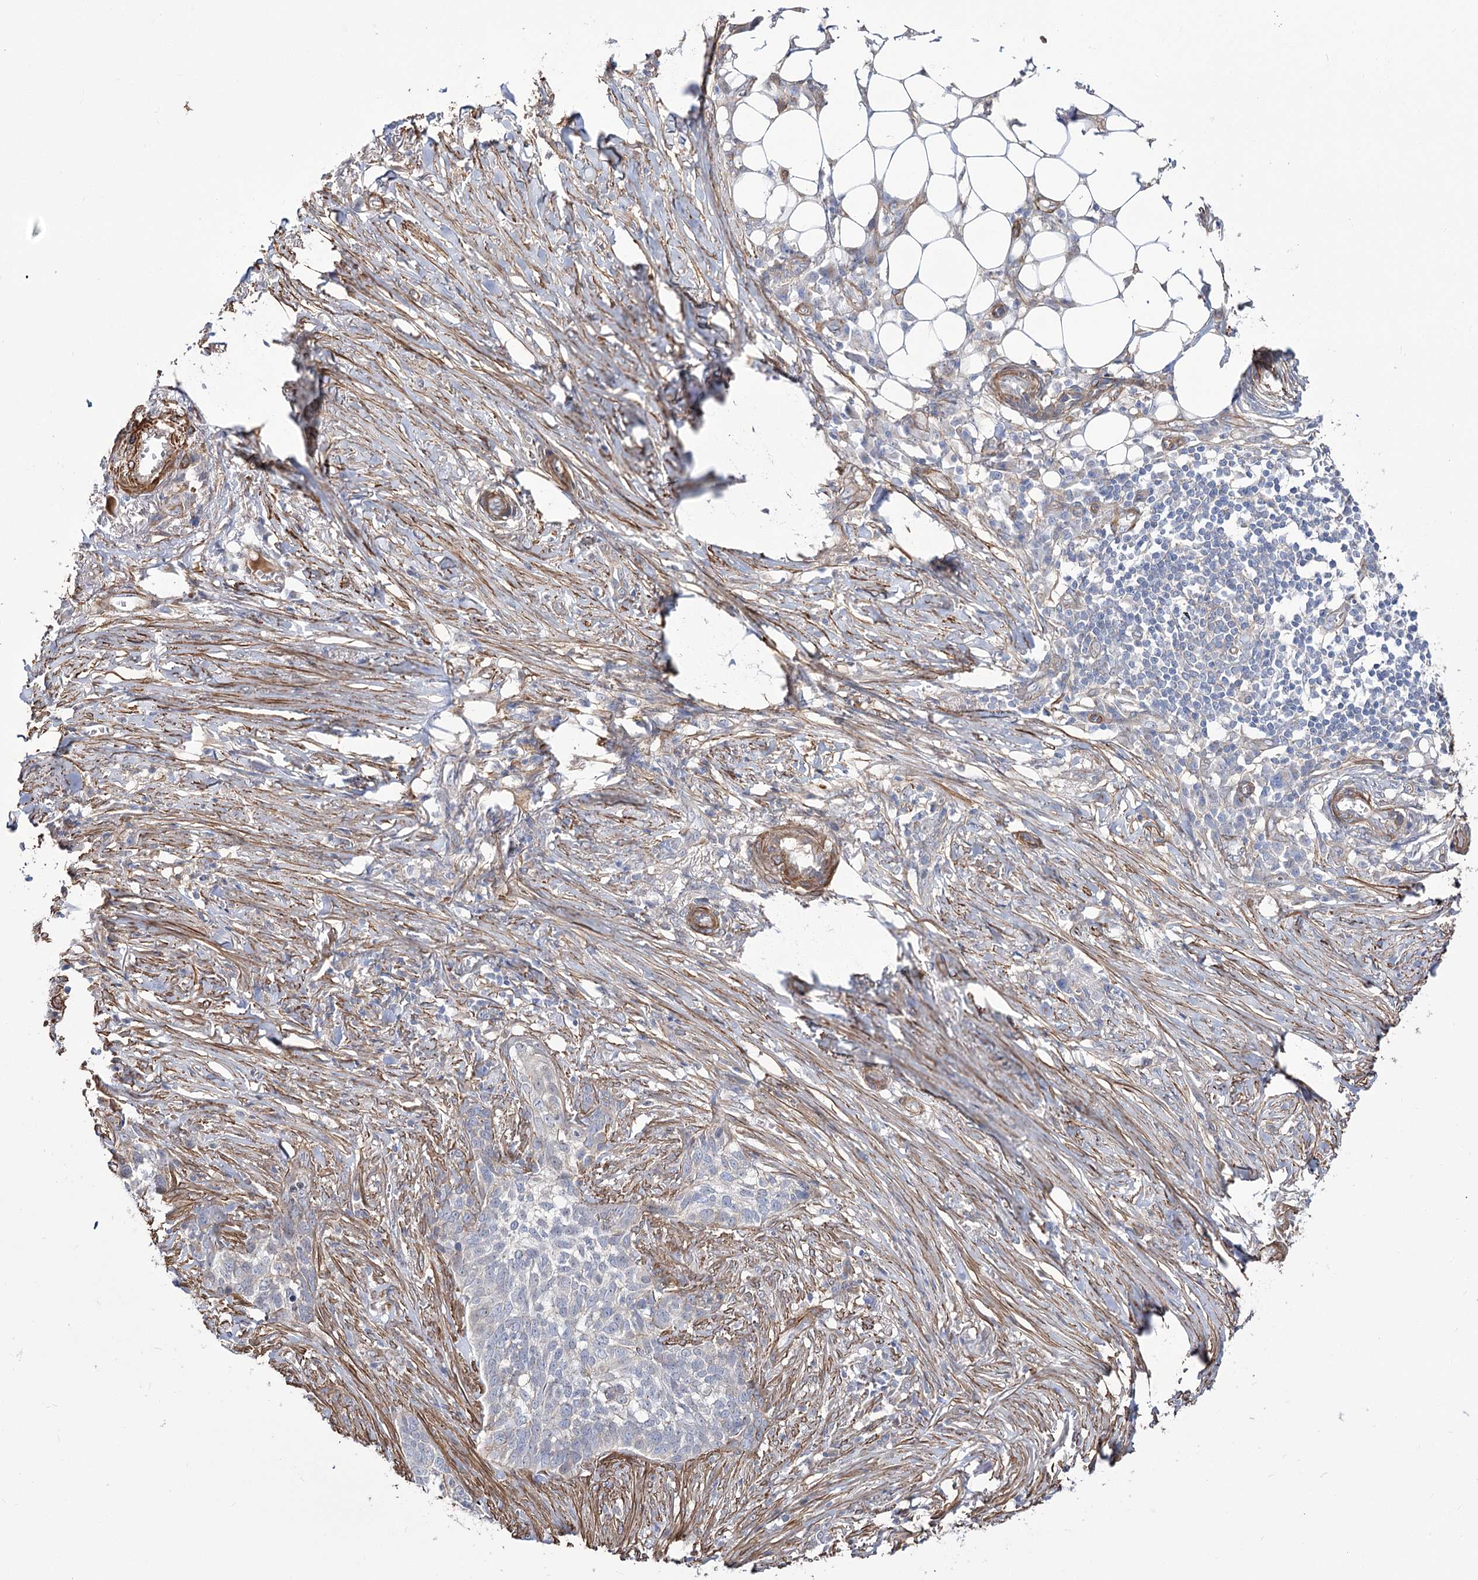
{"staining": {"intensity": "weak", "quantity": "<25%", "location": "cytoplasmic/membranous"}, "tissue": "skin cancer", "cell_type": "Tumor cells", "image_type": "cancer", "snomed": [{"axis": "morphology", "description": "Basal cell carcinoma"}, {"axis": "topography", "description": "Skin"}], "caption": "High power microscopy image of an immunohistochemistry (IHC) micrograph of skin basal cell carcinoma, revealing no significant positivity in tumor cells.", "gene": "WASHC3", "patient": {"sex": "male", "age": 85}}